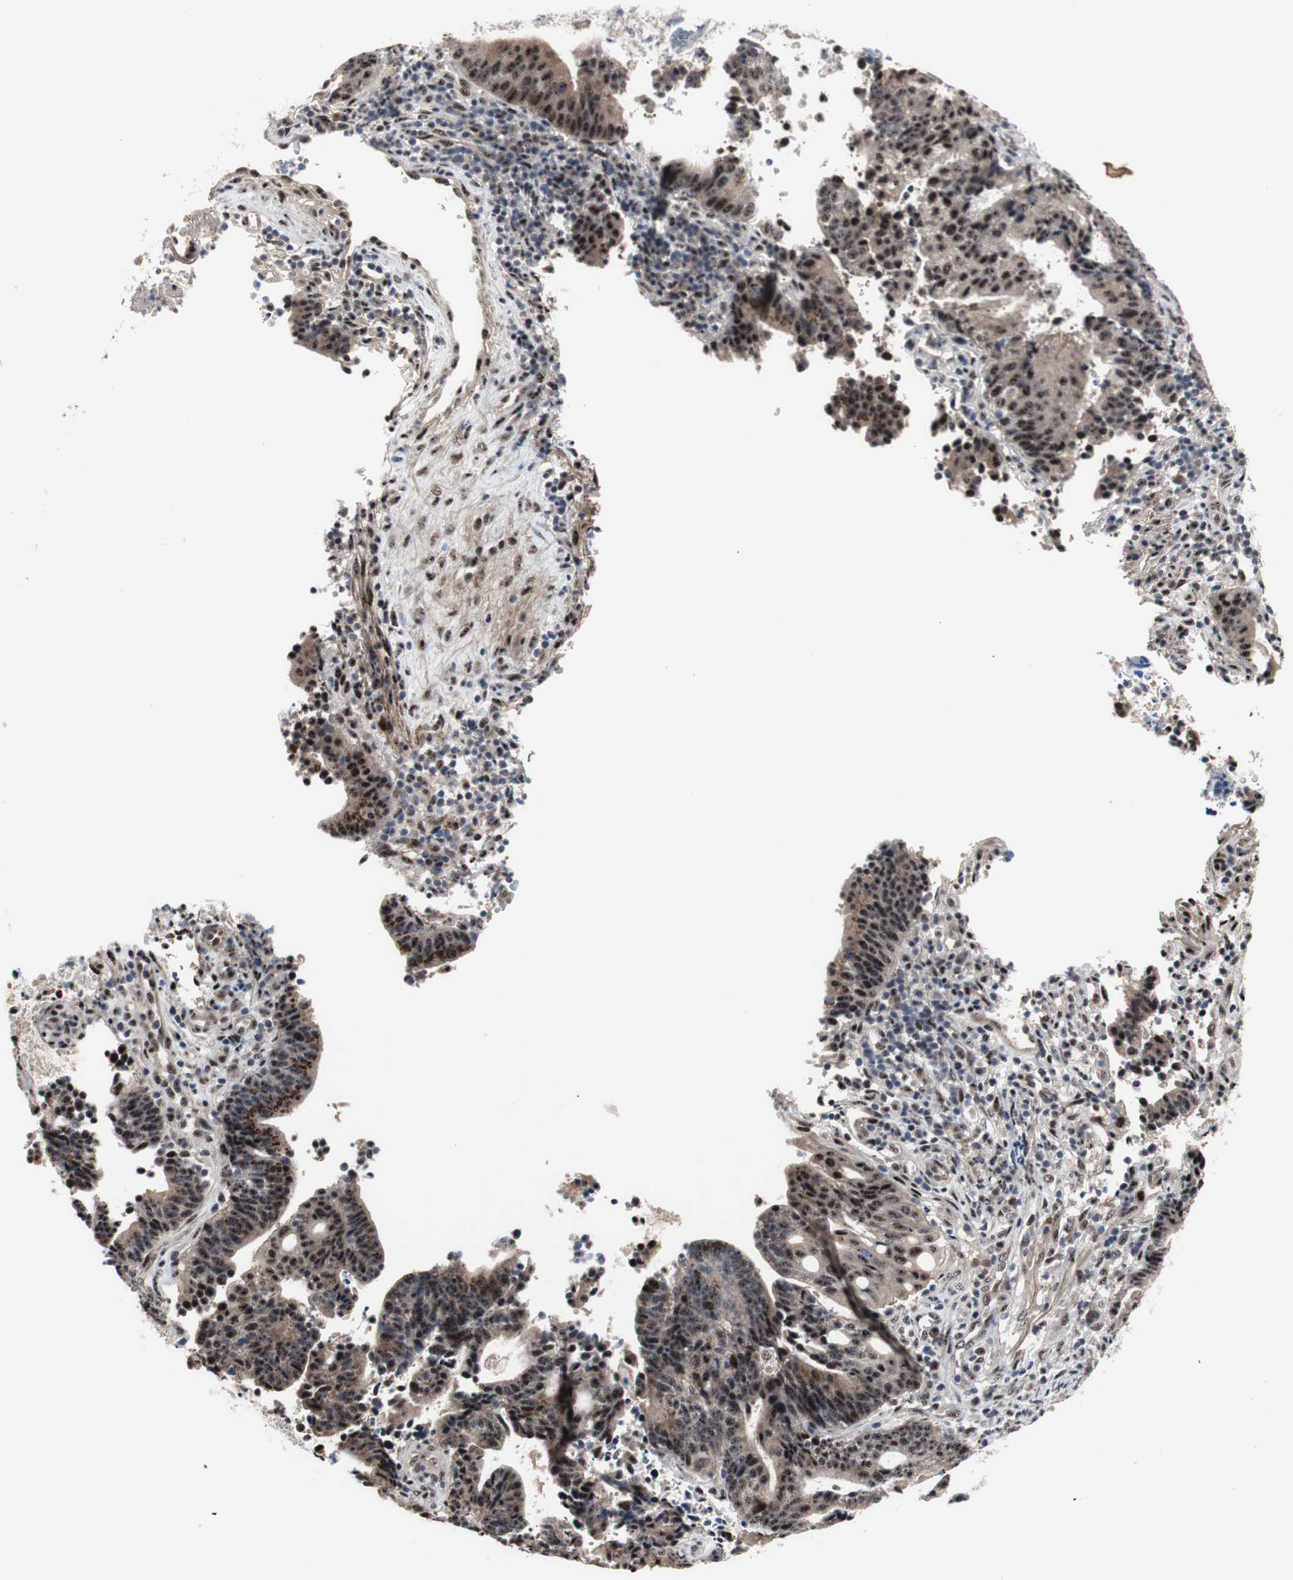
{"staining": {"intensity": "moderate", "quantity": ">75%", "location": "cytoplasmic/membranous,nuclear"}, "tissue": "endometrial cancer", "cell_type": "Tumor cells", "image_type": "cancer", "snomed": [{"axis": "morphology", "description": "Adenocarcinoma, NOS"}, {"axis": "topography", "description": "Uterus"}], "caption": "The immunohistochemical stain highlights moderate cytoplasmic/membranous and nuclear staining in tumor cells of endometrial cancer tissue.", "gene": "SOX7", "patient": {"sex": "female", "age": 83}}